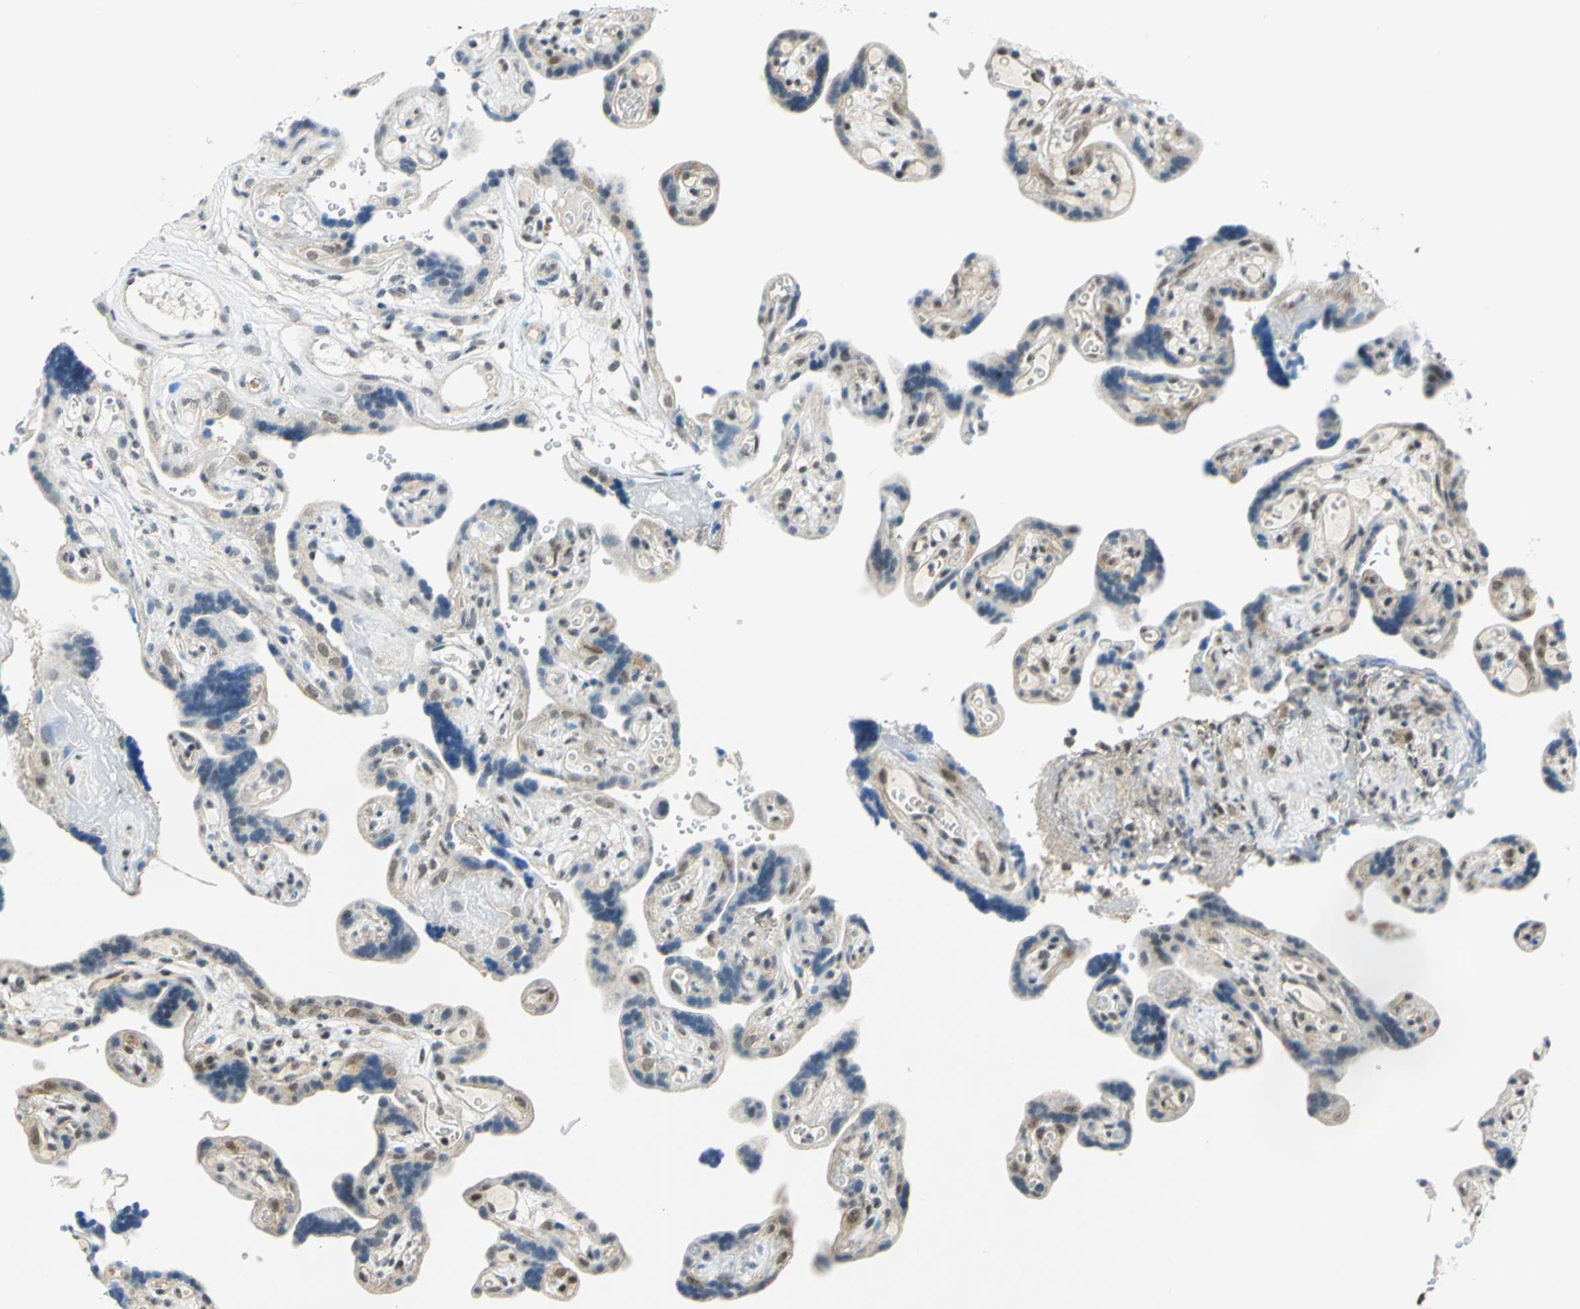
{"staining": {"intensity": "moderate", "quantity": "25%-75%", "location": "nuclear"}, "tissue": "placenta", "cell_type": "Trophoblastic cells", "image_type": "normal", "snomed": [{"axis": "morphology", "description": "Normal tissue, NOS"}, {"axis": "topography", "description": "Placenta"}], "caption": "A brown stain shows moderate nuclear positivity of a protein in trophoblastic cells of benign human placenta.", "gene": "PIN1", "patient": {"sex": "female", "age": 30}}